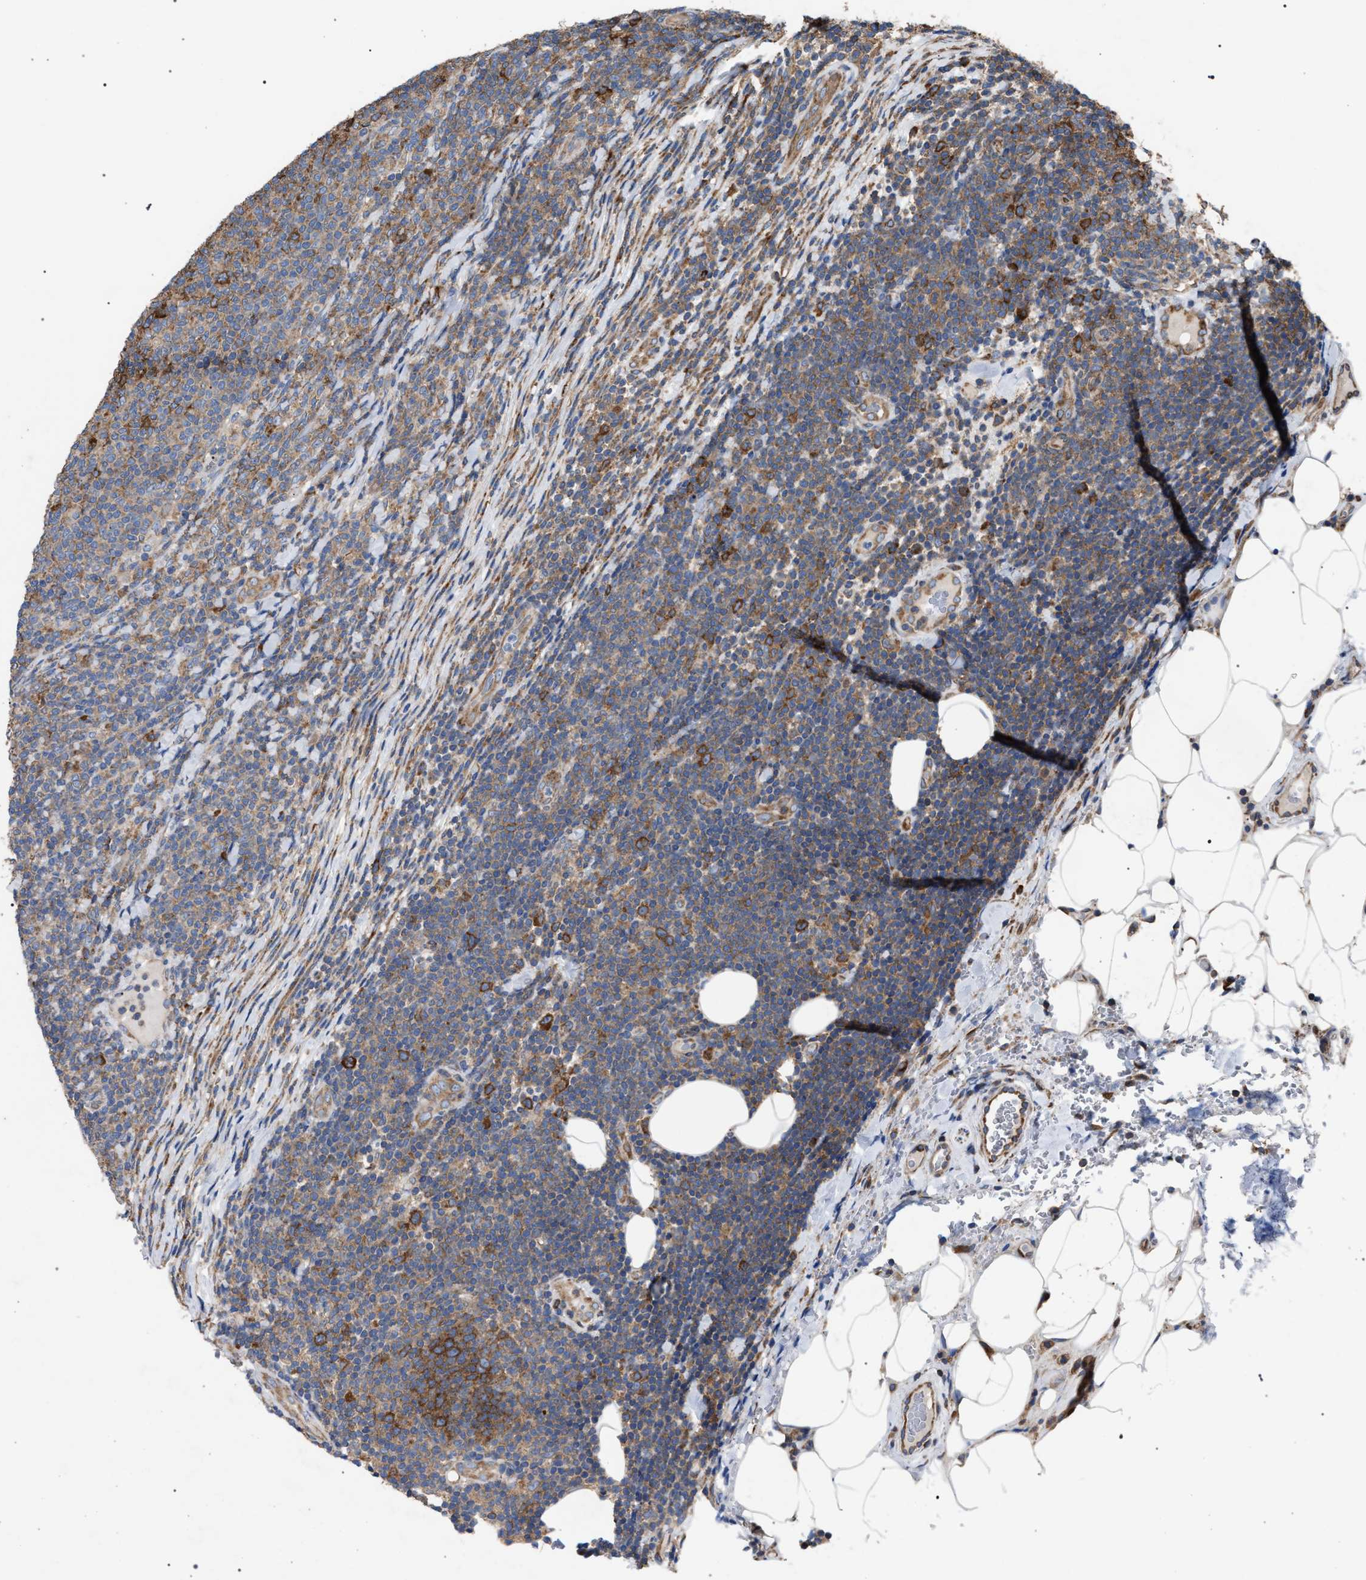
{"staining": {"intensity": "moderate", "quantity": ">75%", "location": "cytoplasmic/membranous"}, "tissue": "lymphoma", "cell_type": "Tumor cells", "image_type": "cancer", "snomed": [{"axis": "morphology", "description": "Malignant lymphoma, non-Hodgkin's type, Low grade"}, {"axis": "topography", "description": "Lymph node"}], "caption": "The photomicrograph demonstrates staining of lymphoma, revealing moderate cytoplasmic/membranous protein positivity (brown color) within tumor cells.", "gene": "CDR2L", "patient": {"sex": "male", "age": 66}}